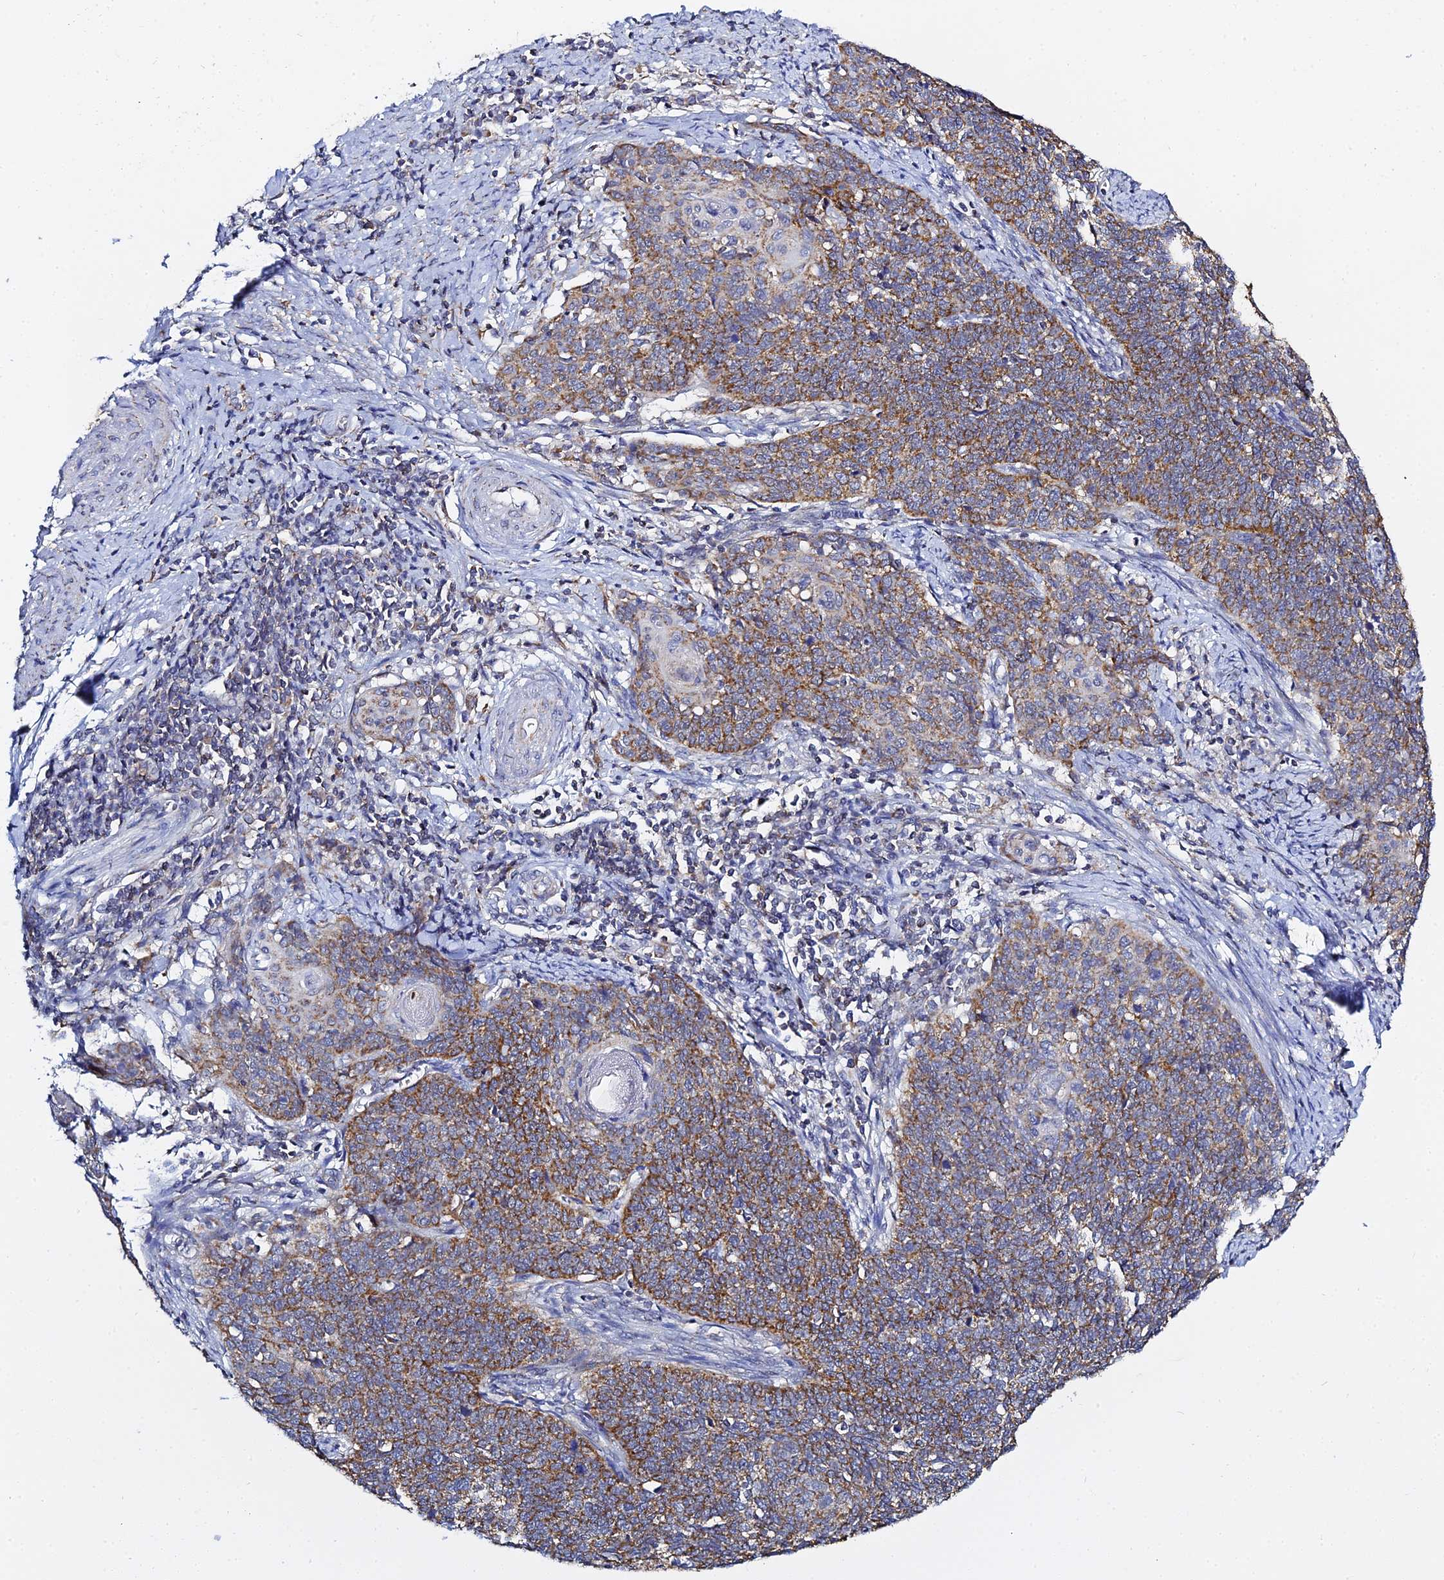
{"staining": {"intensity": "moderate", "quantity": ">75%", "location": "cytoplasmic/membranous"}, "tissue": "cervical cancer", "cell_type": "Tumor cells", "image_type": "cancer", "snomed": [{"axis": "morphology", "description": "Squamous cell carcinoma, NOS"}, {"axis": "topography", "description": "Cervix"}], "caption": "An image showing moderate cytoplasmic/membranous expression in approximately >75% of tumor cells in cervical squamous cell carcinoma, as visualized by brown immunohistochemical staining.", "gene": "ZXDA", "patient": {"sex": "female", "age": 39}}